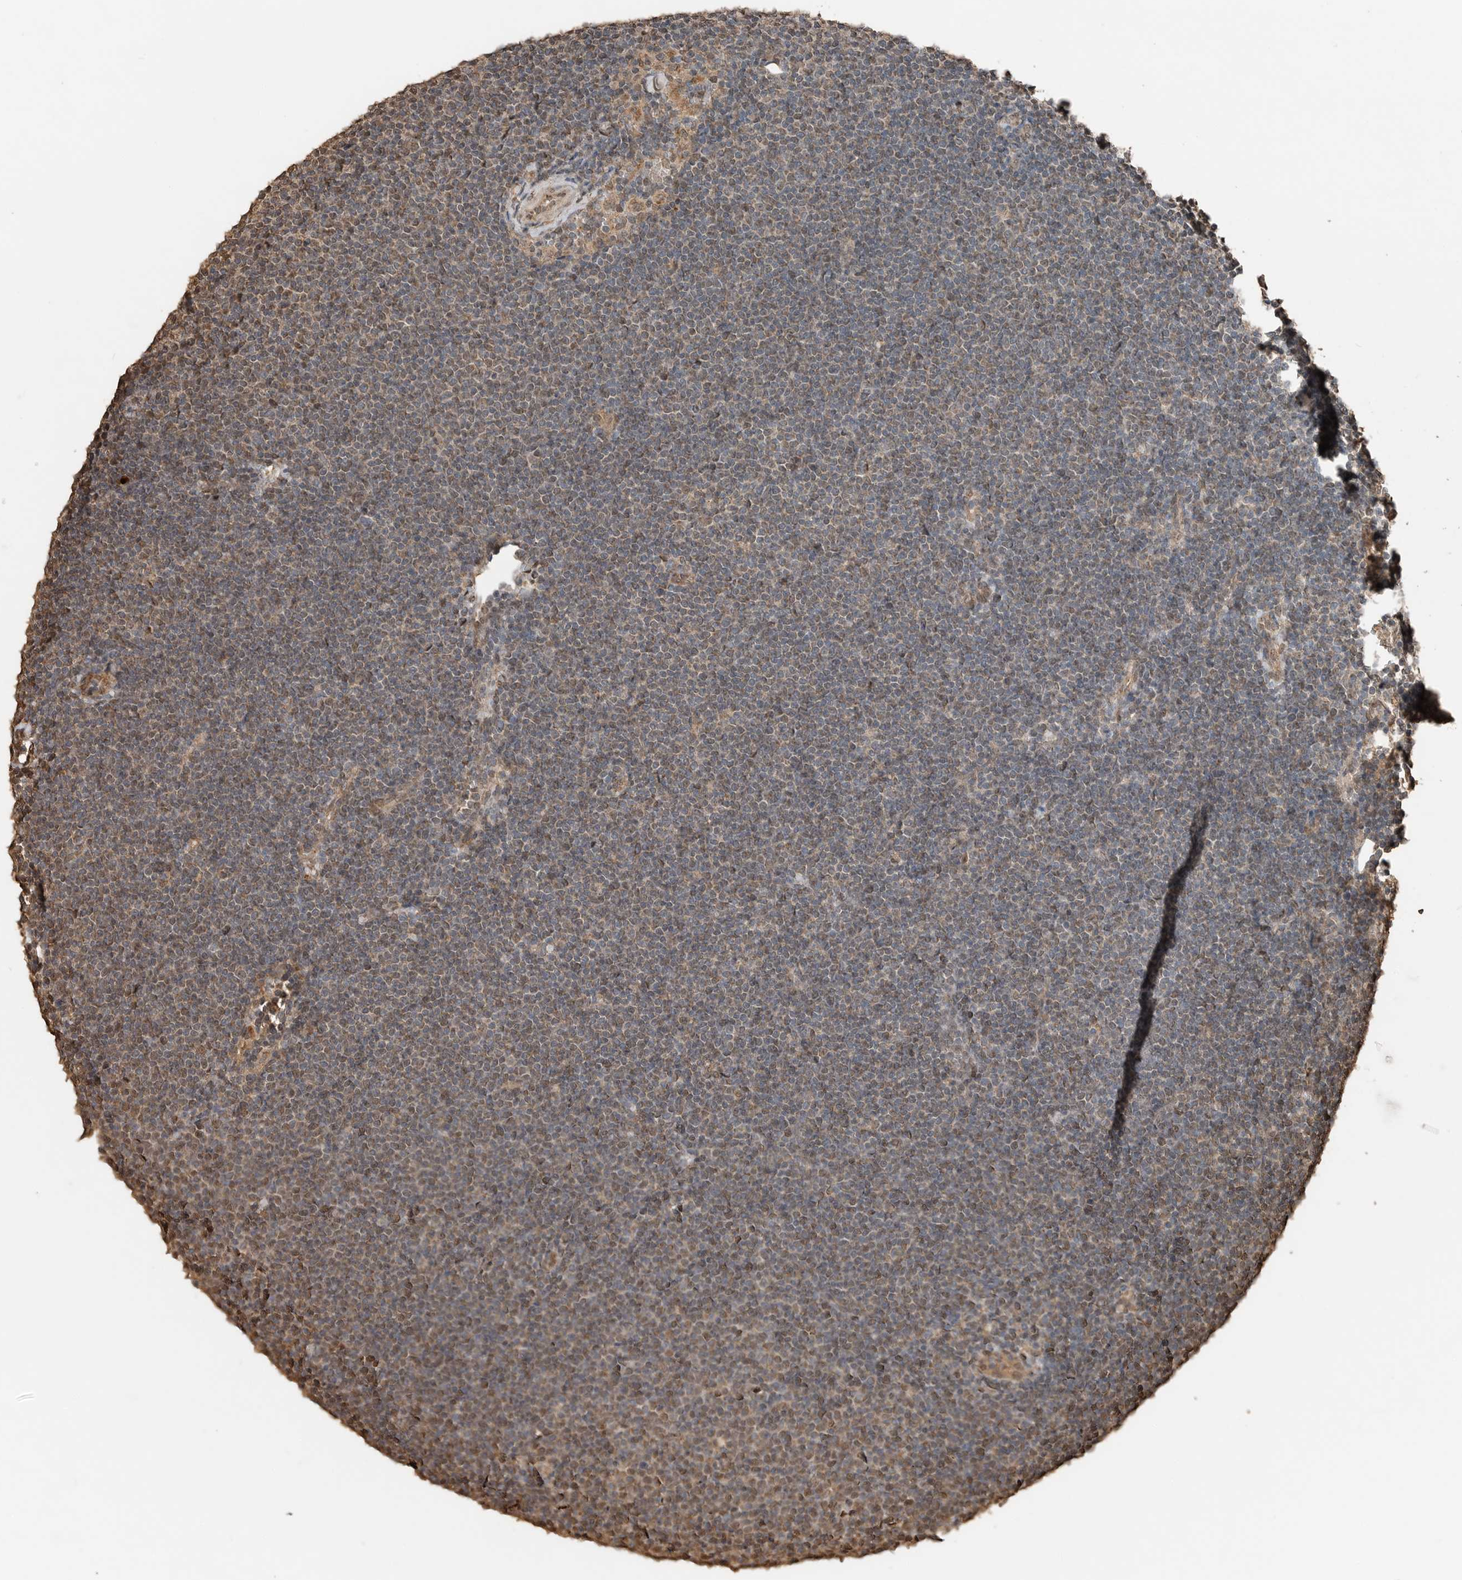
{"staining": {"intensity": "weak", "quantity": "<25%", "location": "nuclear"}, "tissue": "lymphoma", "cell_type": "Tumor cells", "image_type": "cancer", "snomed": [{"axis": "morphology", "description": "Malignant lymphoma, non-Hodgkin's type, Low grade"}, {"axis": "topography", "description": "Lymph node"}], "caption": "A micrograph of human malignant lymphoma, non-Hodgkin's type (low-grade) is negative for staining in tumor cells.", "gene": "BLZF1", "patient": {"sex": "female", "age": 53}}